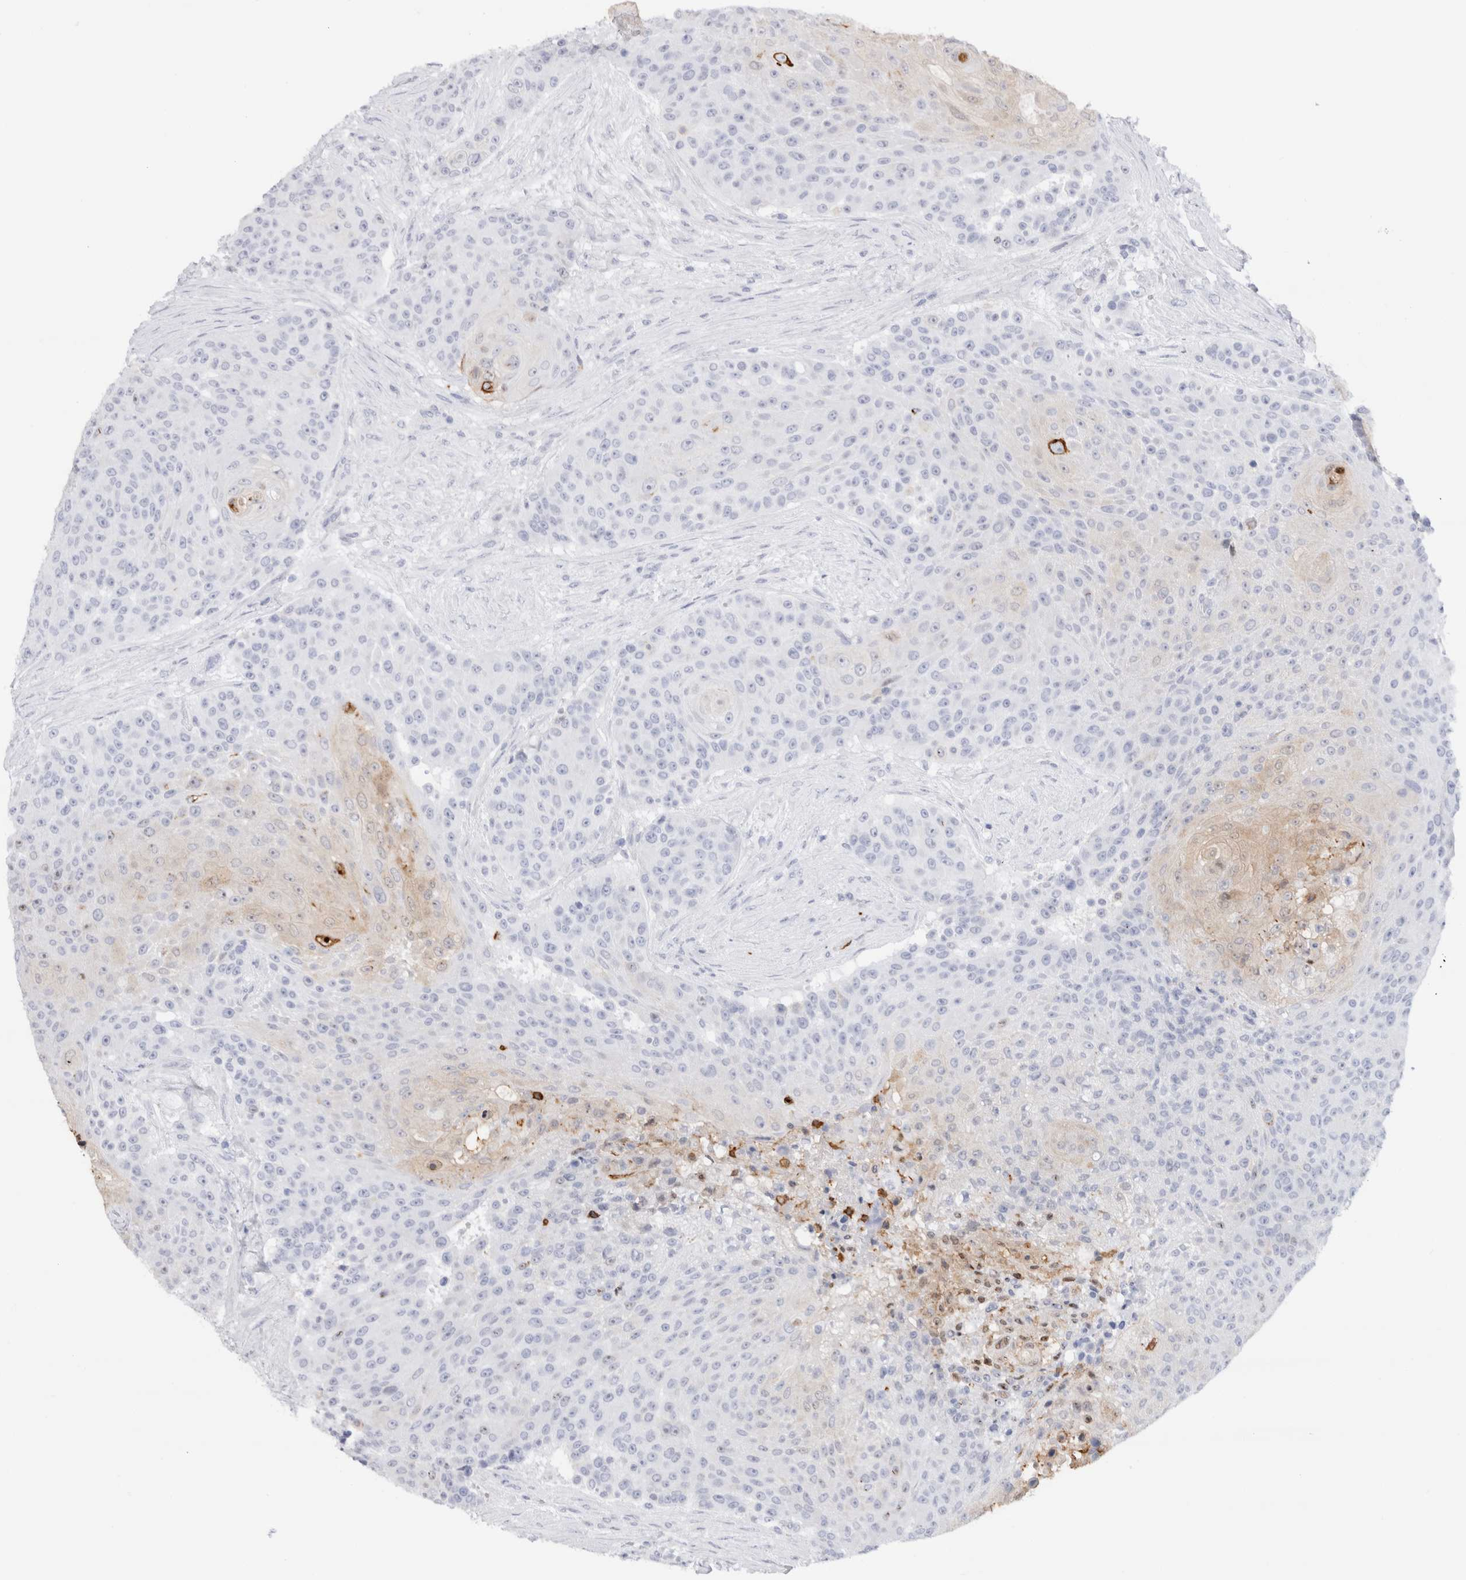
{"staining": {"intensity": "negative", "quantity": "none", "location": "none"}, "tissue": "urothelial cancer", "cell_type": "Tumor cells", "image_type": "cancer", "snomed": [{"axis": "morphology", "description": "Urothelial carcinoma, High grade"}, {"axis": "topography", "description": "Urinary bladder"}], "caption": "IHC histopathology image of neoplastic tissue: human urothelial carcinoma (high-grade) stained with DAB shows no significant protein positivity in tumor cells. (Stains: DAB immunohistochemistry (IHC) with hematoxylin counter stain, Microscopy: brightfield microscopy at high magnification).", "gene": "SLC10A5", "patient": {"sex": "female", "age": 63}}